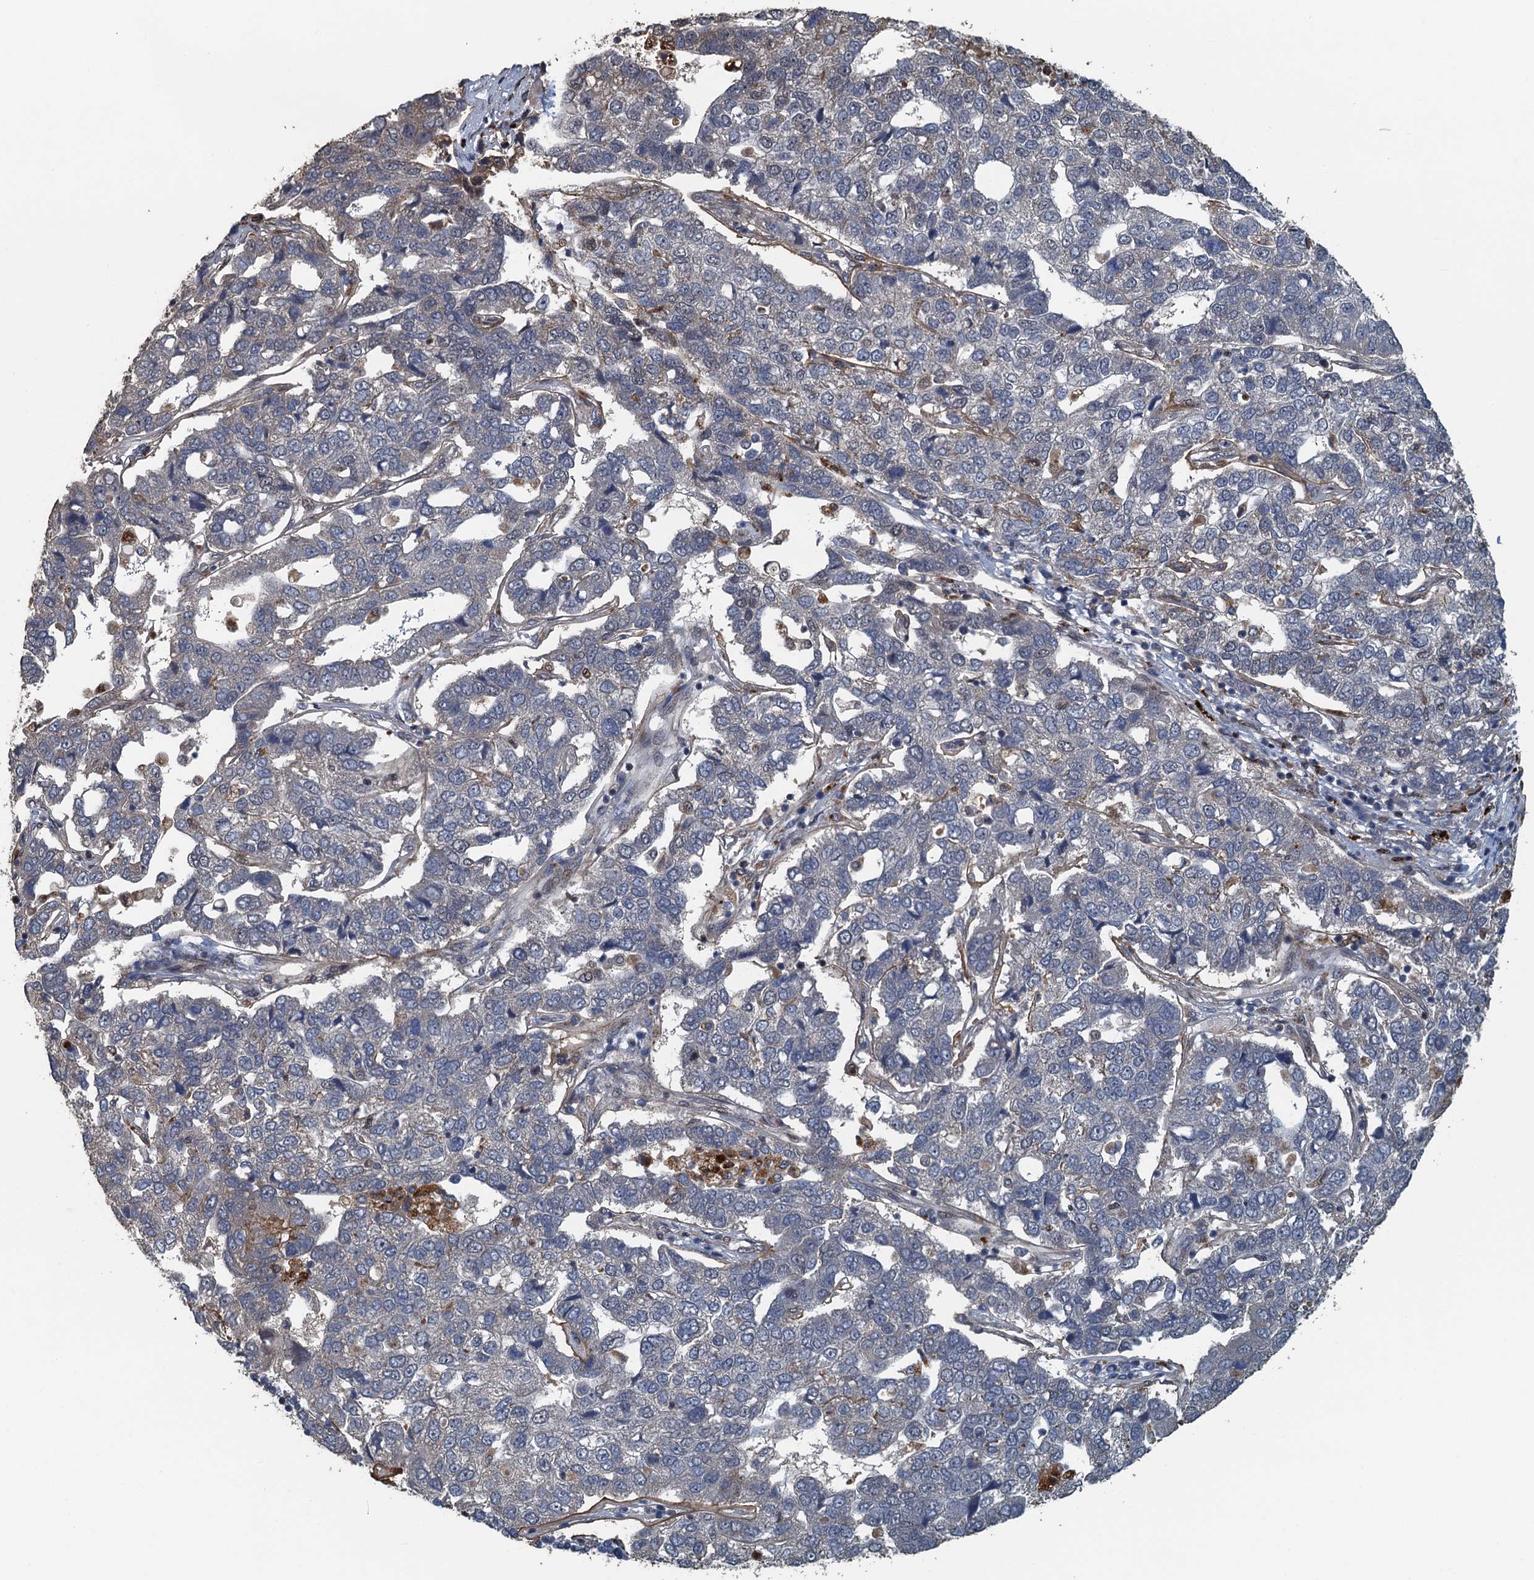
{"staining": {"intensity": "weak", "quantity": "<25%", "location": "cytoplasmic/membranous"}, "tissue": "pancreatic cancer", "cell_type": "Tumor cells", "image_type": "cancer", "snomed": [{"axis": "morphology", "description": "Adenocarcinoma, NOS"}, {"axis": "topography", "description": "Pancreas"}], "caption": "A photomicrograph of human pancreatic adenocarcinoma is negative for staining in tumor cells. Brightfield microscopy of immunohistochemistry (IHC) stained with DAB (3,3'-diaminobenzidine) (brown) and hematoxylin (blue), captured at high magnification.", "gene": "AGRN", "patient": {"sex": "female", "age": 61}}